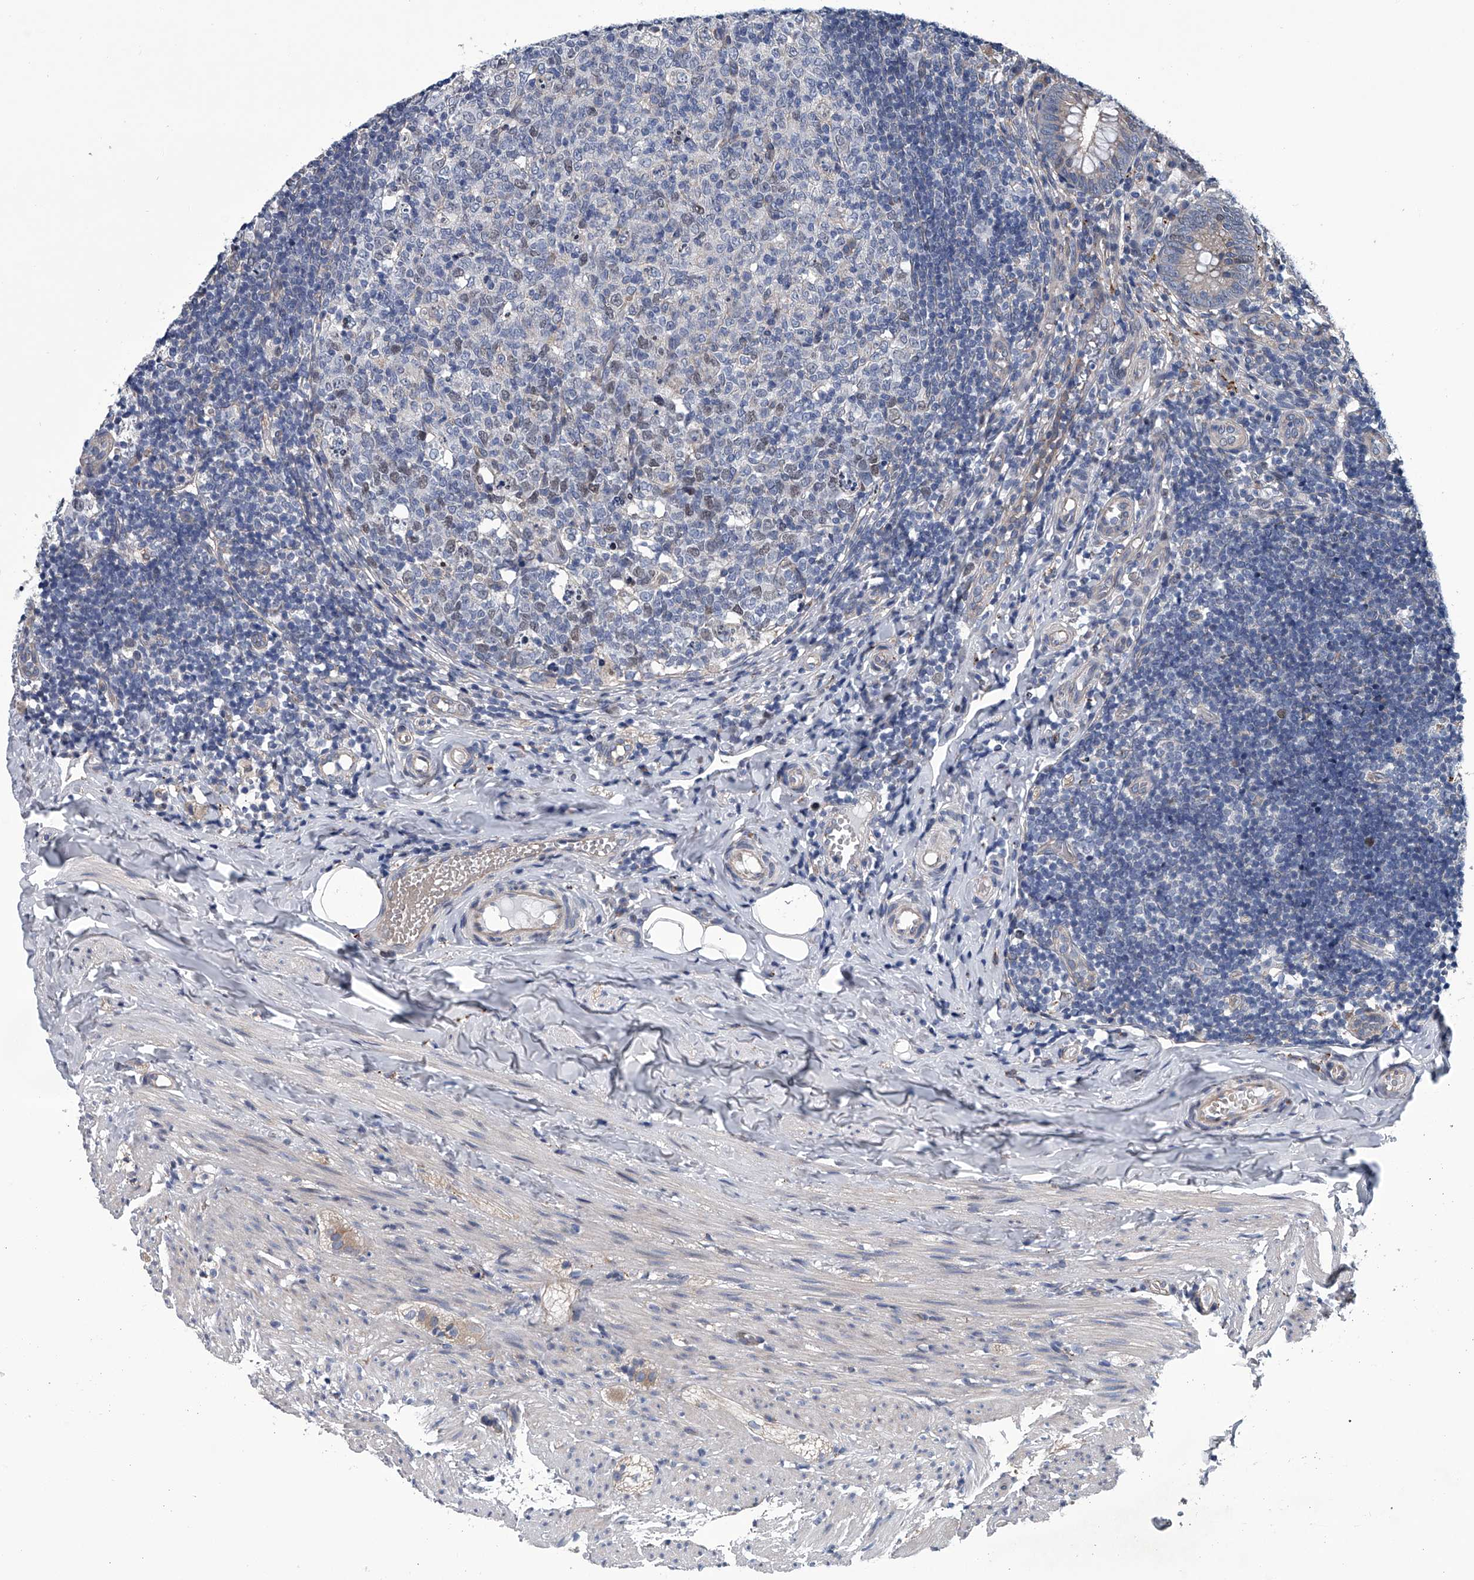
{"staining": {"intensity": "moderate", "quantity": "25%-75%", "location": "cytoplasmic/membranous"}, "tissue": "appendix", "cell_type": "Glandular cells", "image_type": "normal", "snomed": [{"axis": "morphology", "description": "Normal tissue, NOS"}, {"axis": "topography", "description": "Appendix"}], "caption": "An immunohistochemistry photomicrograph of benign tissue is shown. Protein staining in brown labels moderate cytoplasmic/membranous positivity in appendix within glandular cells. The staining was performed using DAB, with brown indicating positive protein expression. Nuclei are stained blue with hematoxylin.", "gene": "ABCG1", "patient": {"sex": "male", "age": 8}}